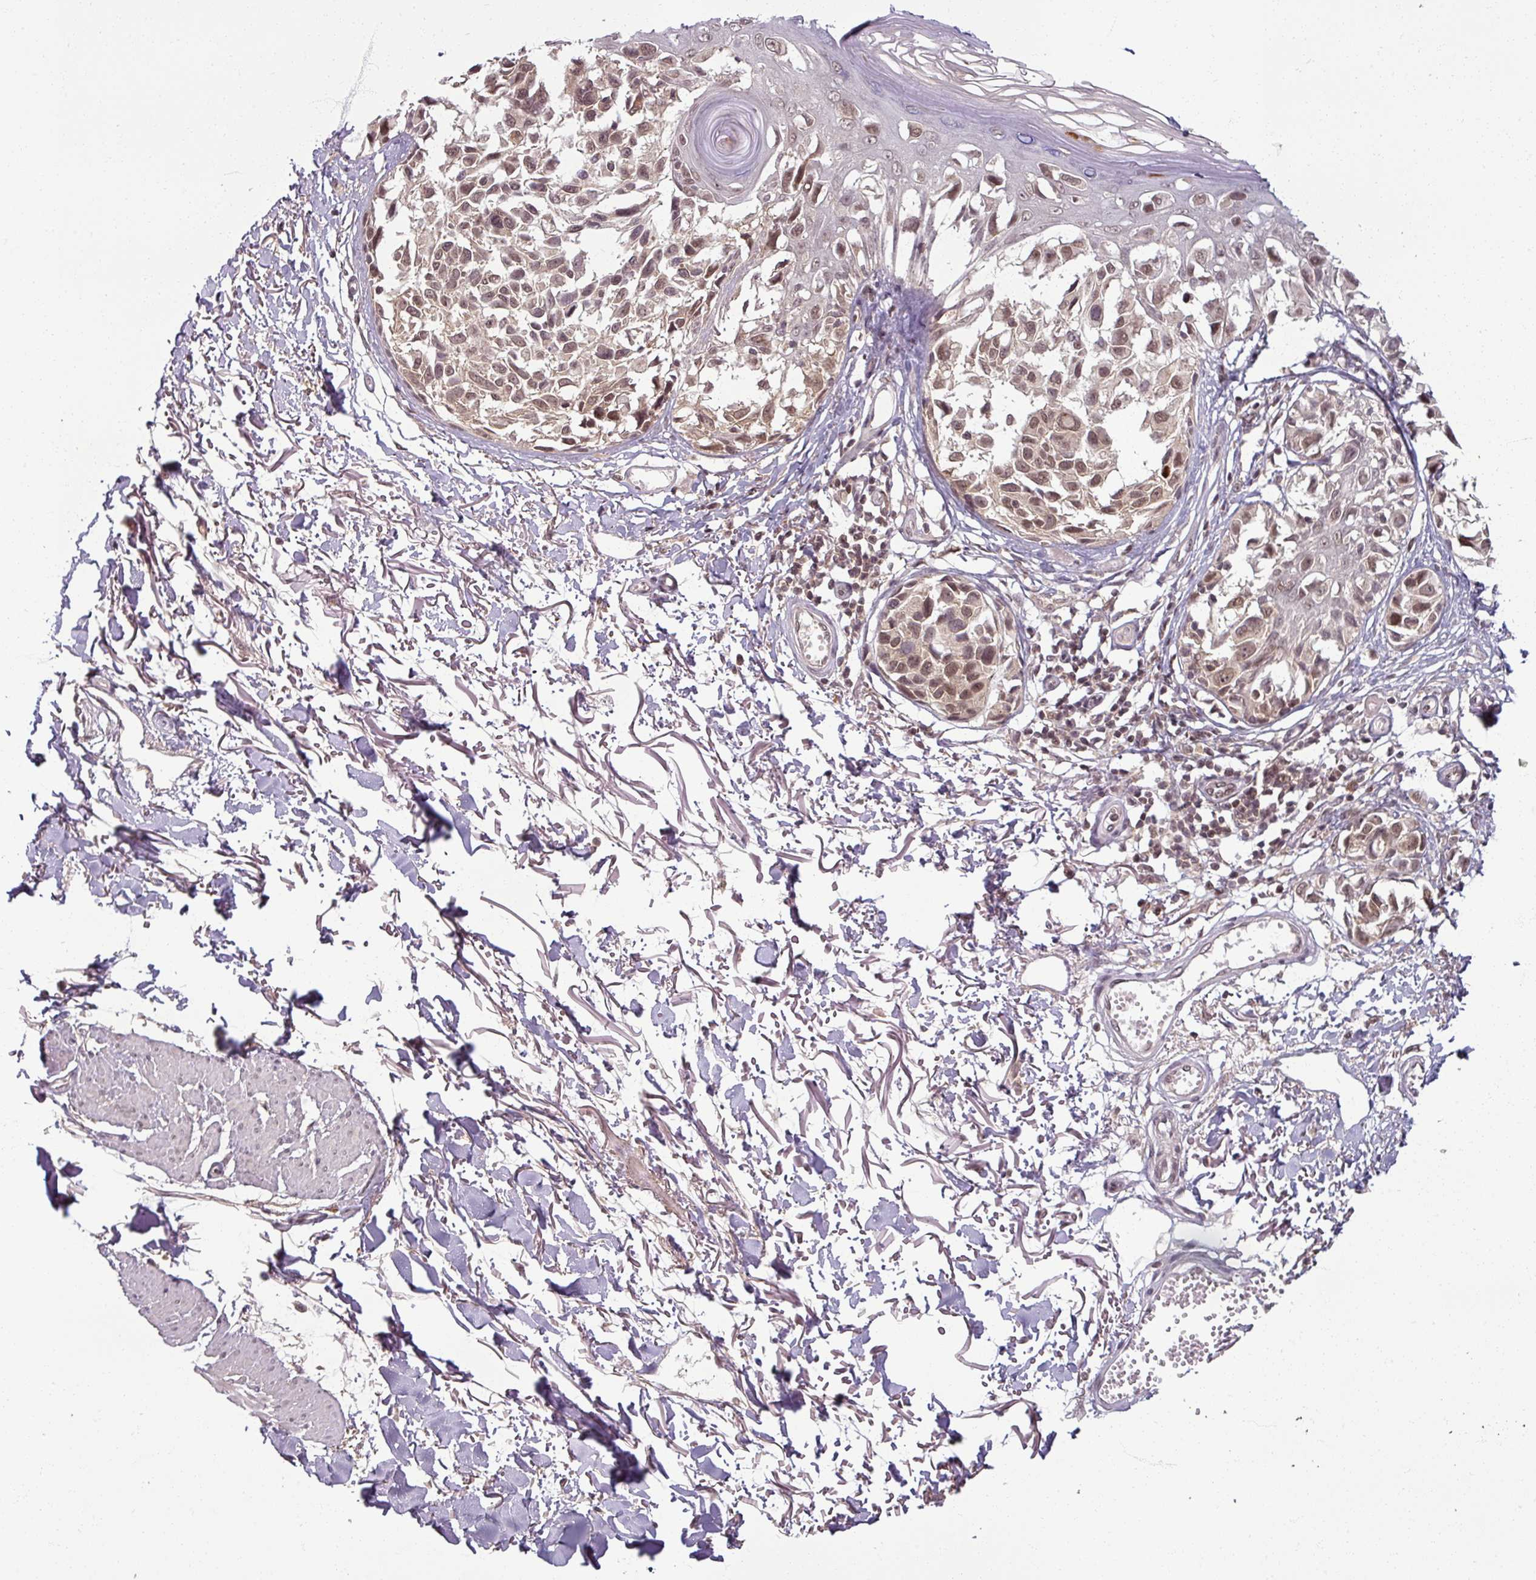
{"staining": {"intensity": "moderate", "quantity": ">75%", "location": "nuclear"}, "tissue": "melanoma", "cell_type": "Tumor cells", "image_type": "cancer", "snomed": [{"axis": "morphology", "description": "Malignant melanoma, NOS"}, {"axis": "topography", "description": "Skin"}], "caption": "Malignant melanoma stained with immunohistochemistry (IHC) displays moderate nuclear staining in approximately >75% of tumor cells.", "gene": "POLR2G", "patient": {"sex": "male", "age": 73}}